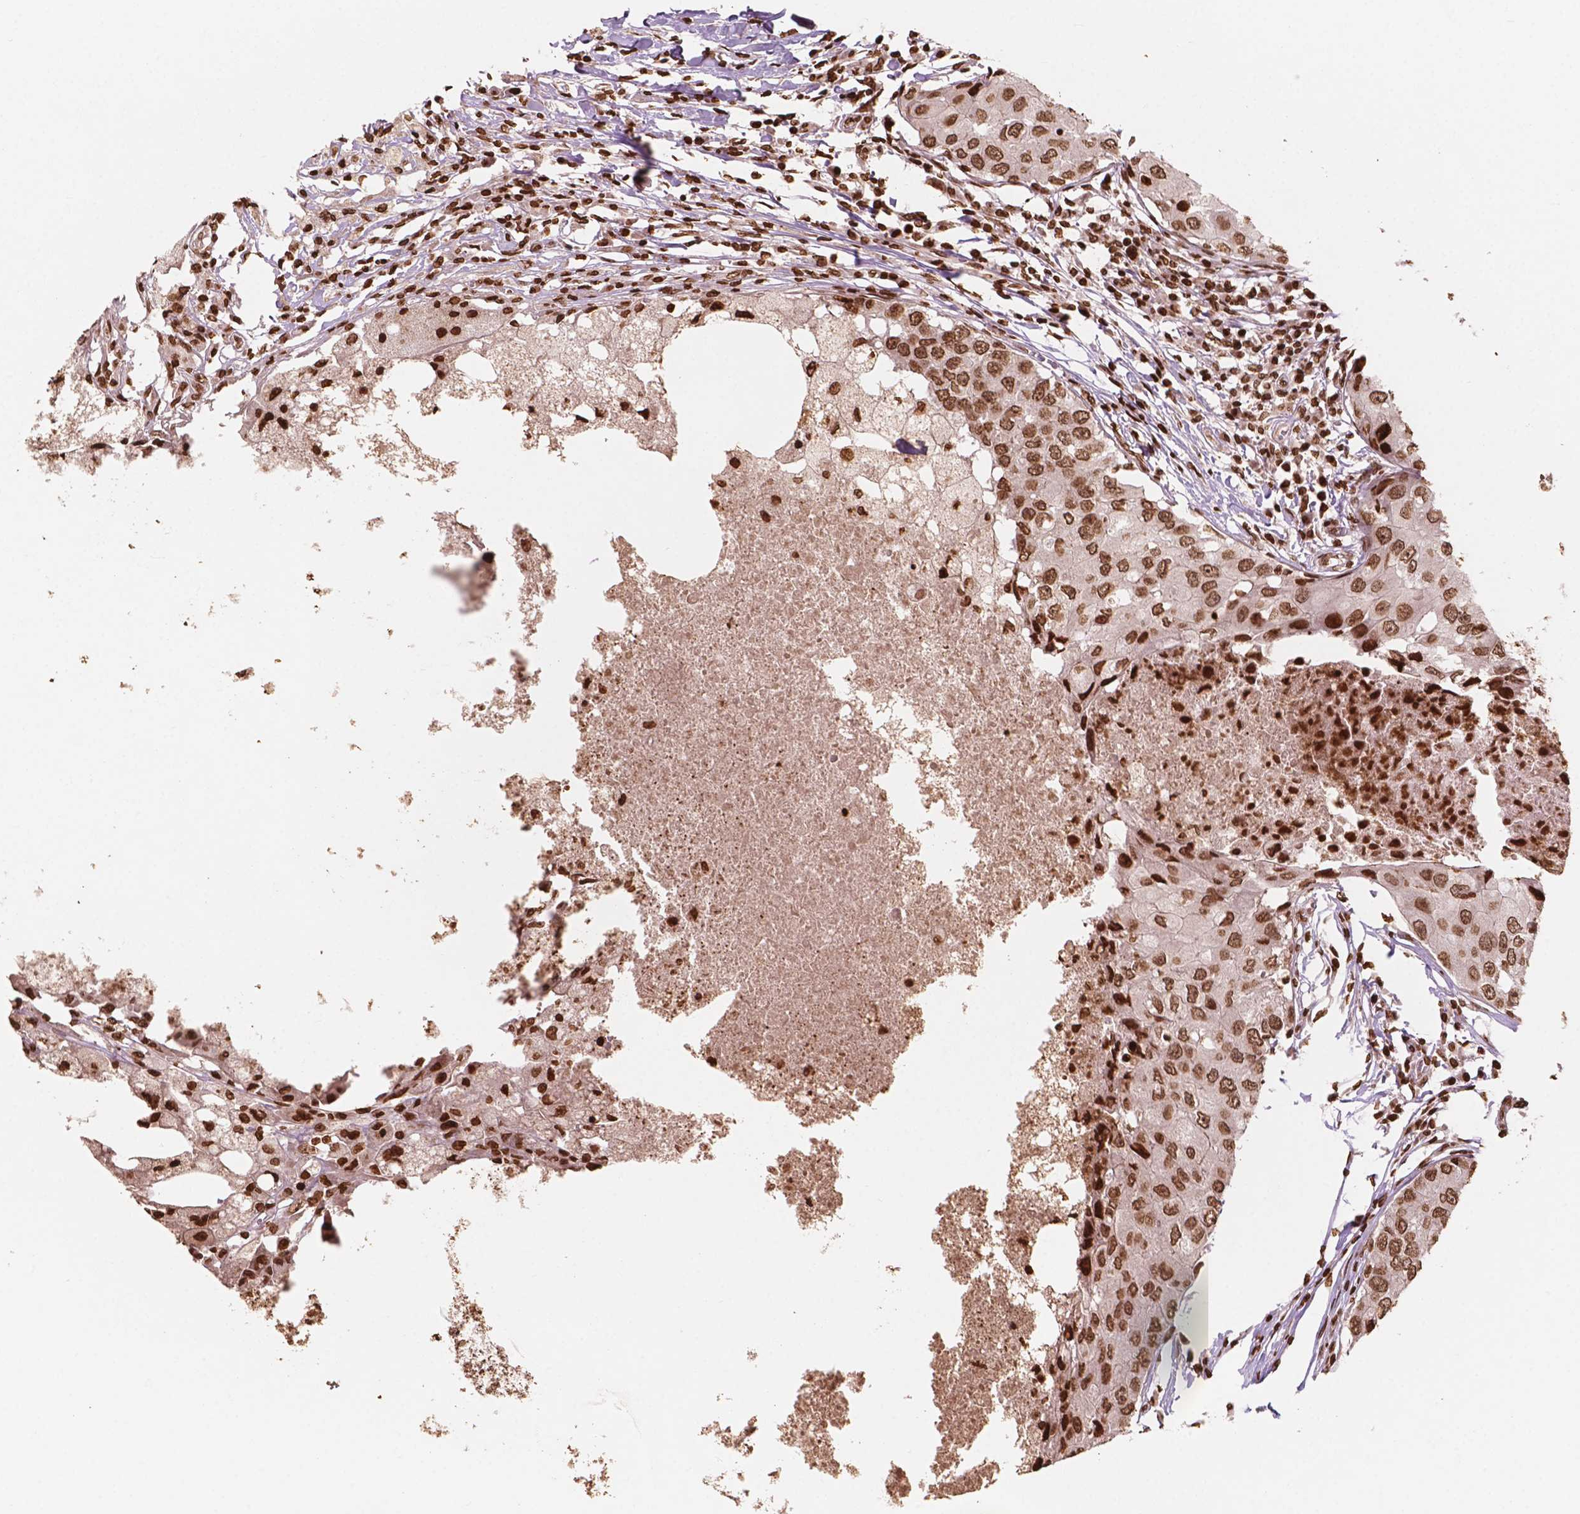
{"staining": {"intensity": "strong", "quantity": ">75%", "location": "nuclear"}, "tissue": "breast cancer", "cell_type": "Tumor cells", "image_type": "cancer", "snomed": [{"axis": "morphology", "description": "Duct carcinoma"}, {"axis": "topography", "description": "Breast"}], "caption": "Immunohistochemistry micrograph of neoplastic tissue: human breast cancer (invasive ductal carcinoma) stained using IHC exhibits high levels of strong protein expression localized specifically in the nuclear of tumor cells, appearing as a nuclear brown color.", "gene": "H3C7", "patient": {"sex": "female", "age": 27}}